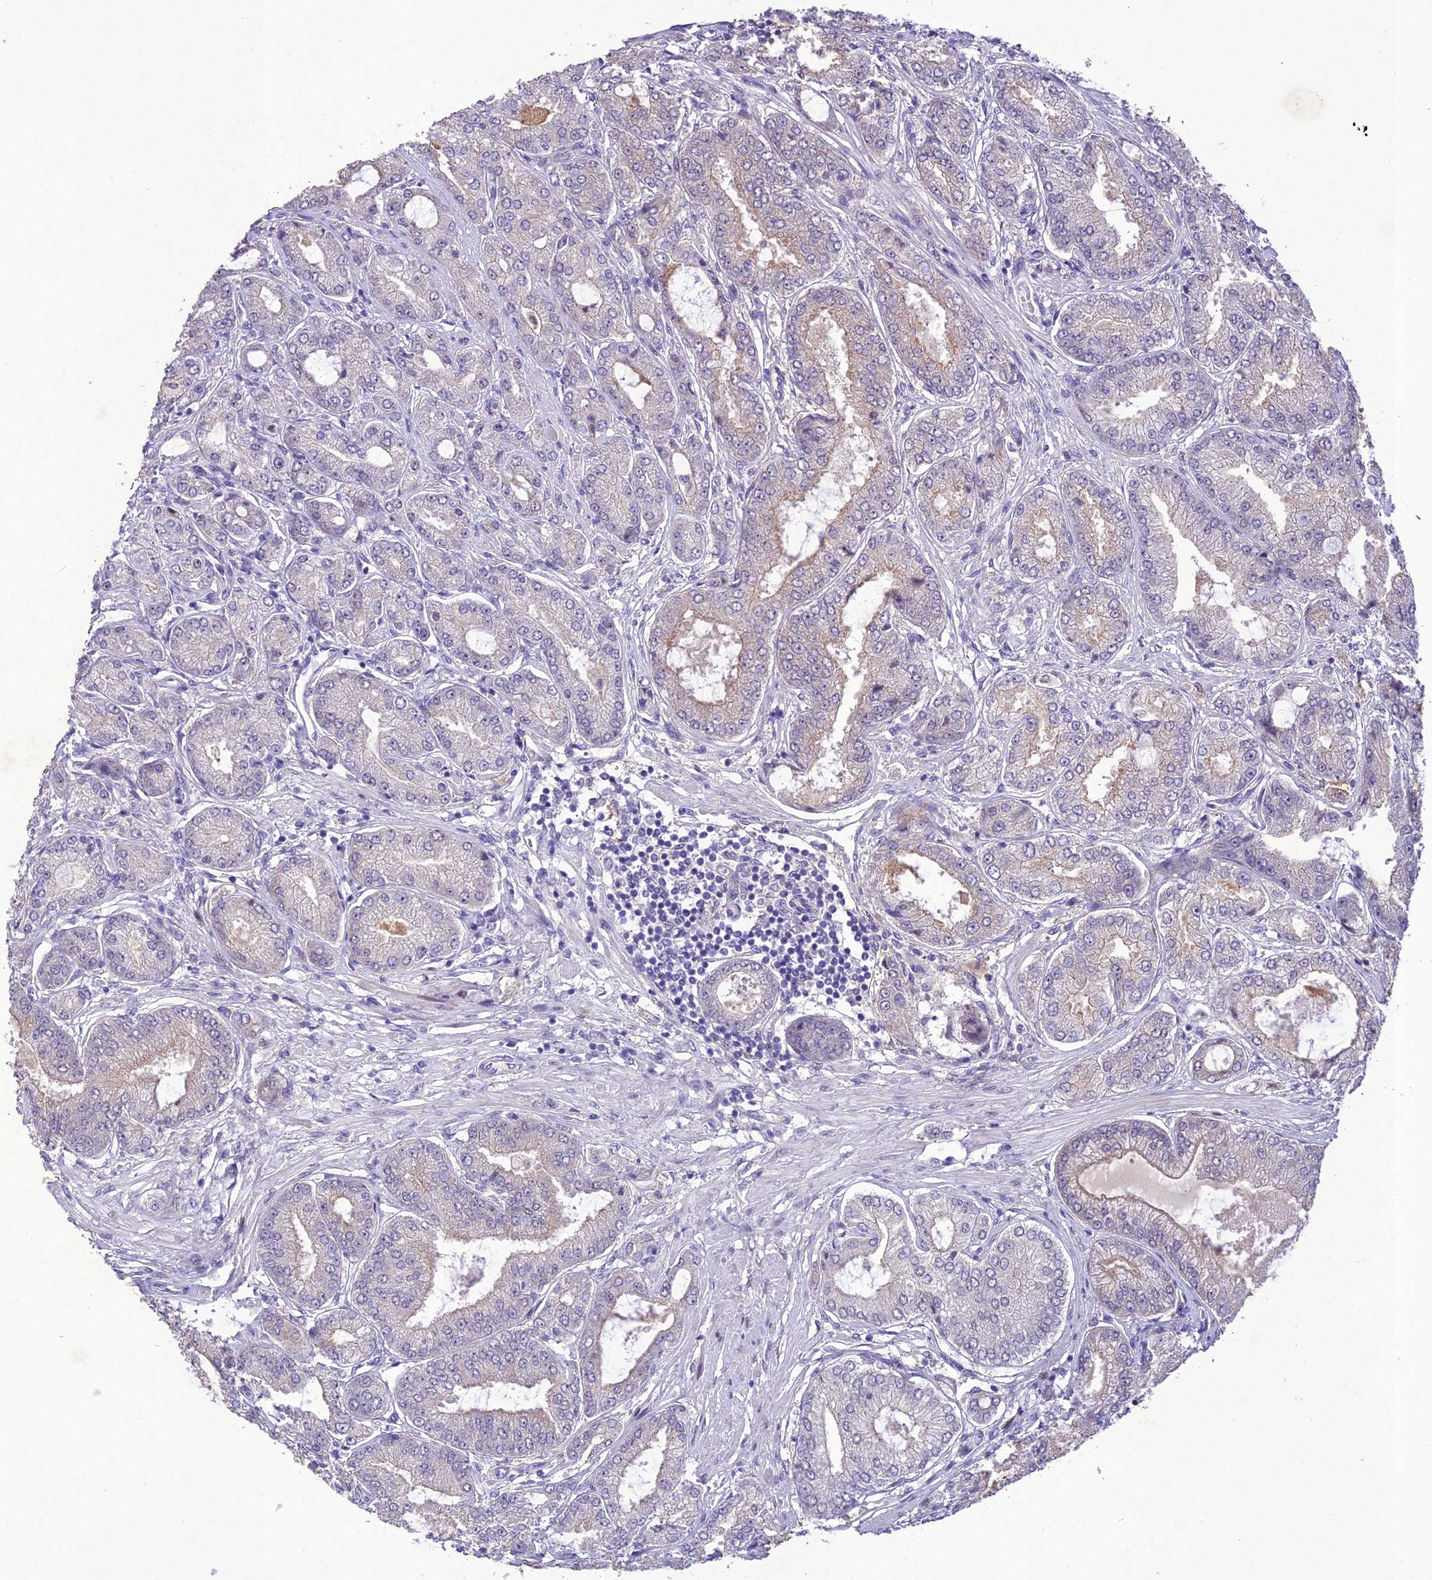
{"staining": {"intensity": "weak", "quantity": "<25%", "location": "cytoplasmic/membranous"}, "tissue": "prostate cancer", "cell_type": "Tumor cells", "image_type": "cancer", "snomed": [{"axis": "morphology", "description": "Adenocarcinoma, High grade"}, {"axis": "topography", "description": "Prostate"}], "caption": "Tumor cells are negative for brown protein staining in prostate cancer (high-grade adenocarcinoma). Nuclei are stained in blue.", "gene": "ANKRD52", "patient": {"sex": "male", "age": 71}}